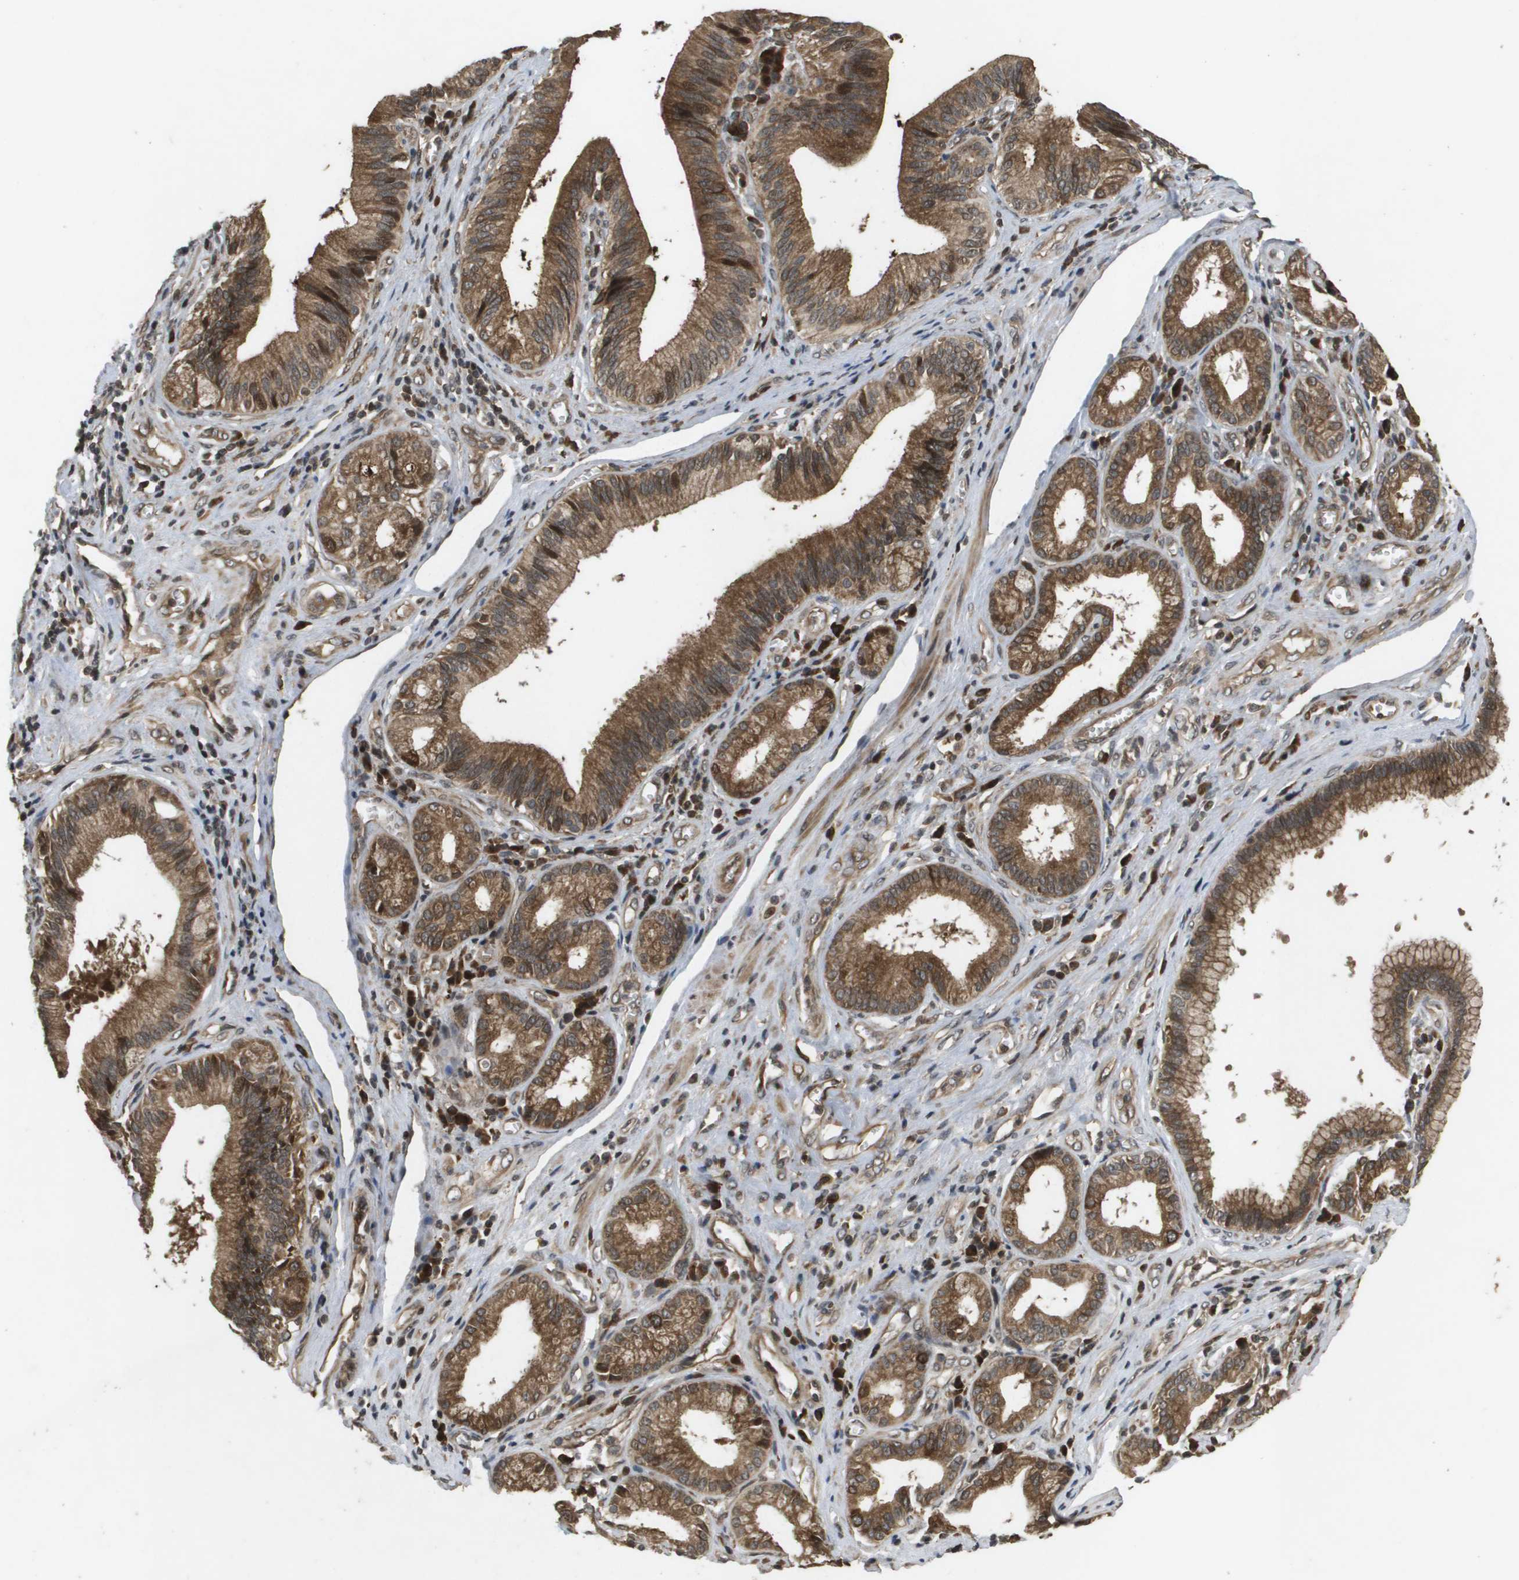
{"staining": {"intensity": "strong", "quantity": ">75%", "location": "cytoplasmic/membranous,nuclear"}, "tissue": "pancreatic cancer", "cell_type": "Tumor cells", "image_type": "cancer", "snomed": [{"axis": "morphology", "description": "Adenocarcinoma, NOS"}, {"axis": "topography", "description": "Pancreas"}], "caption": "Adenocarcinoma (pancreatic) tissue exhibits strong cytoplasmic/membranous and nuclear expression in approximately >75% of tumor cells", "gene": "KIF11", "patient": {"sex": "female", "age": 75}}